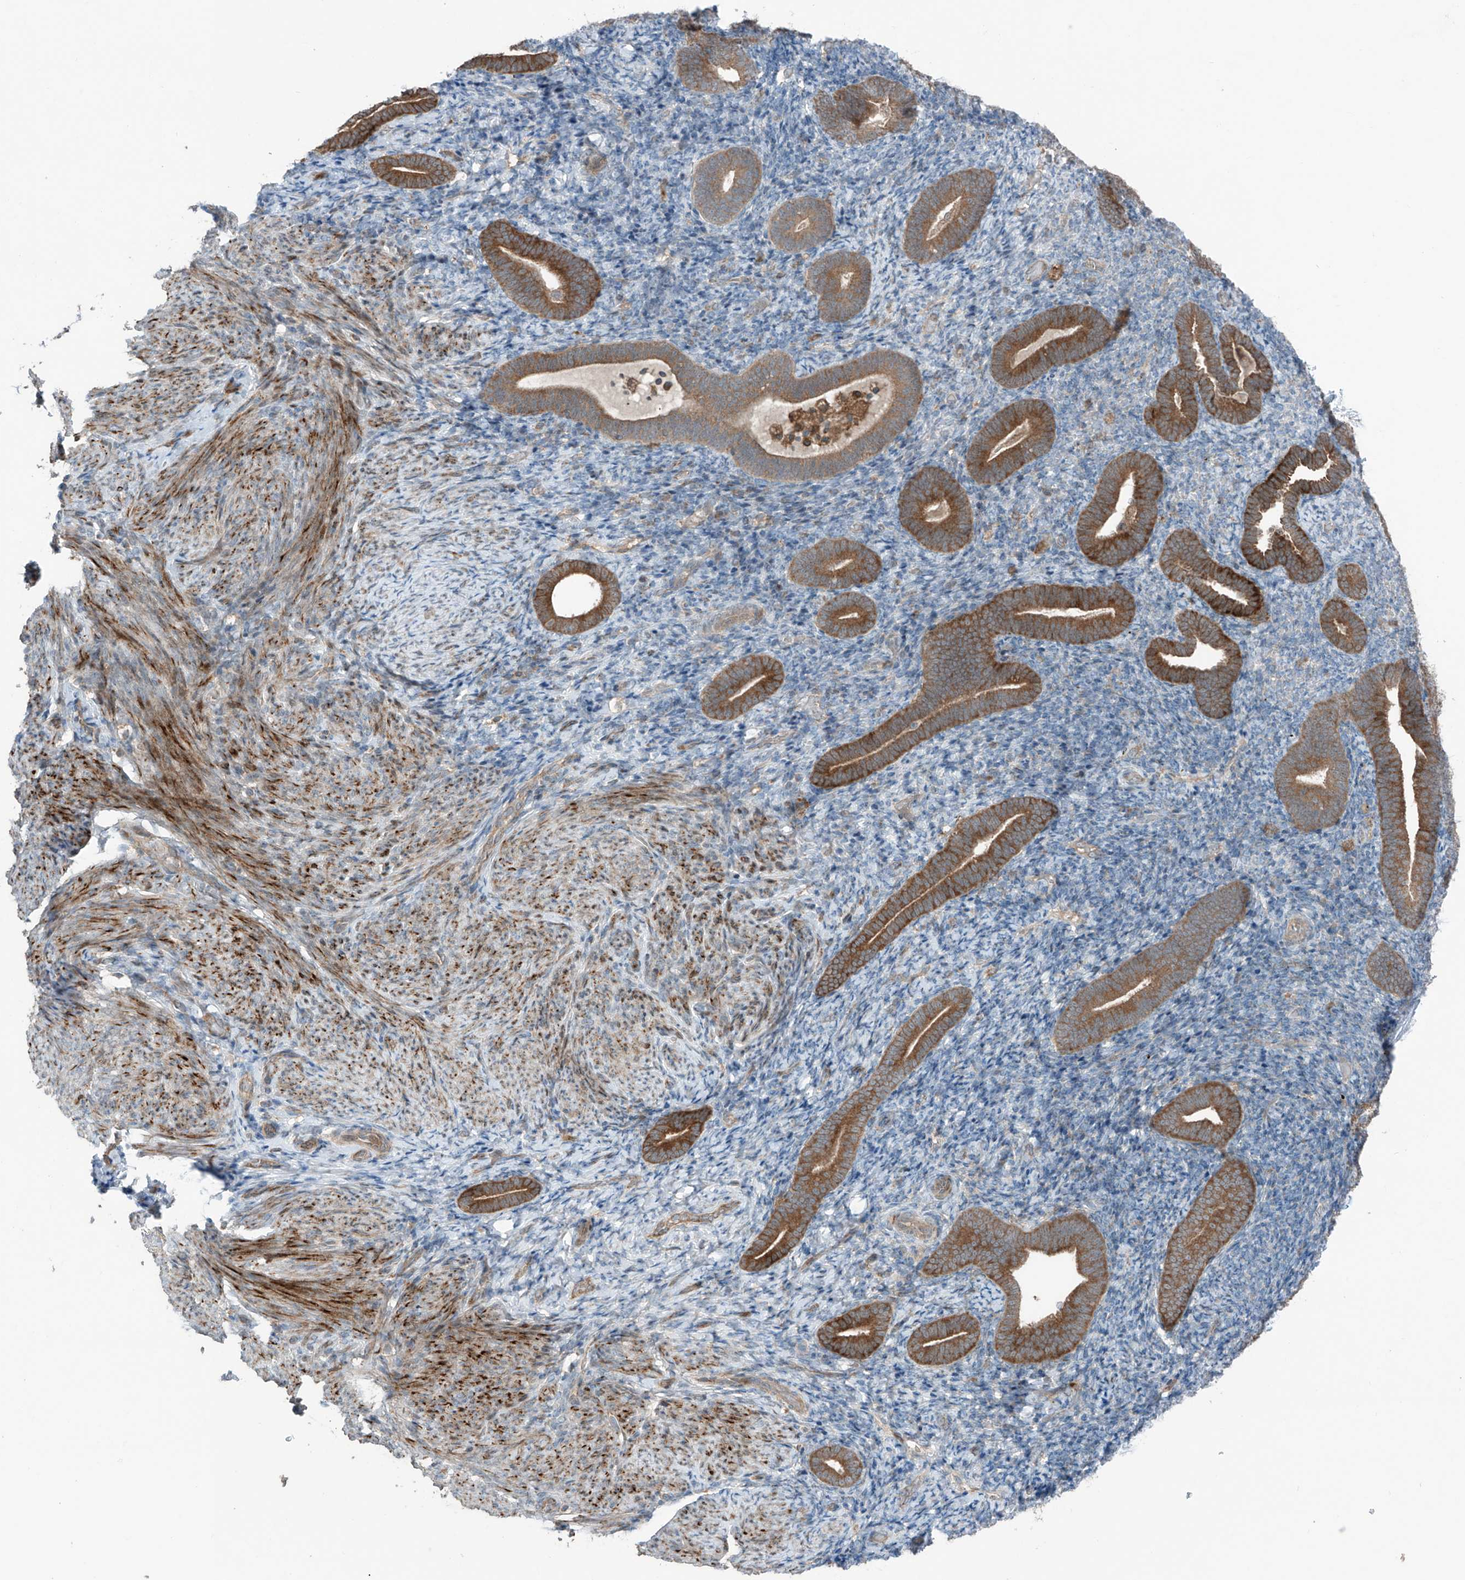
{"staining": {"intensity": "negative", "quantity": "none", "location": "none"}, "tissue": "endometrium", "cell_type": "Cells in endometrial stroma", "image_type": "normal", "snomed": [{"axis": "morphology", "description": "Normal tissue, NOS"}, {"axis": "topography", "description": "Endometrium"}], "caption": "Immunohistochemistry (IHC) image of normal endometrium: human endometrium stained with DAB (3,3'-diaminobenzidine) exhibits no significant protein staining in cells in endometrial stroma.", "gene": "SAMD3", "patient": {"sex": "female", "age": 51}}